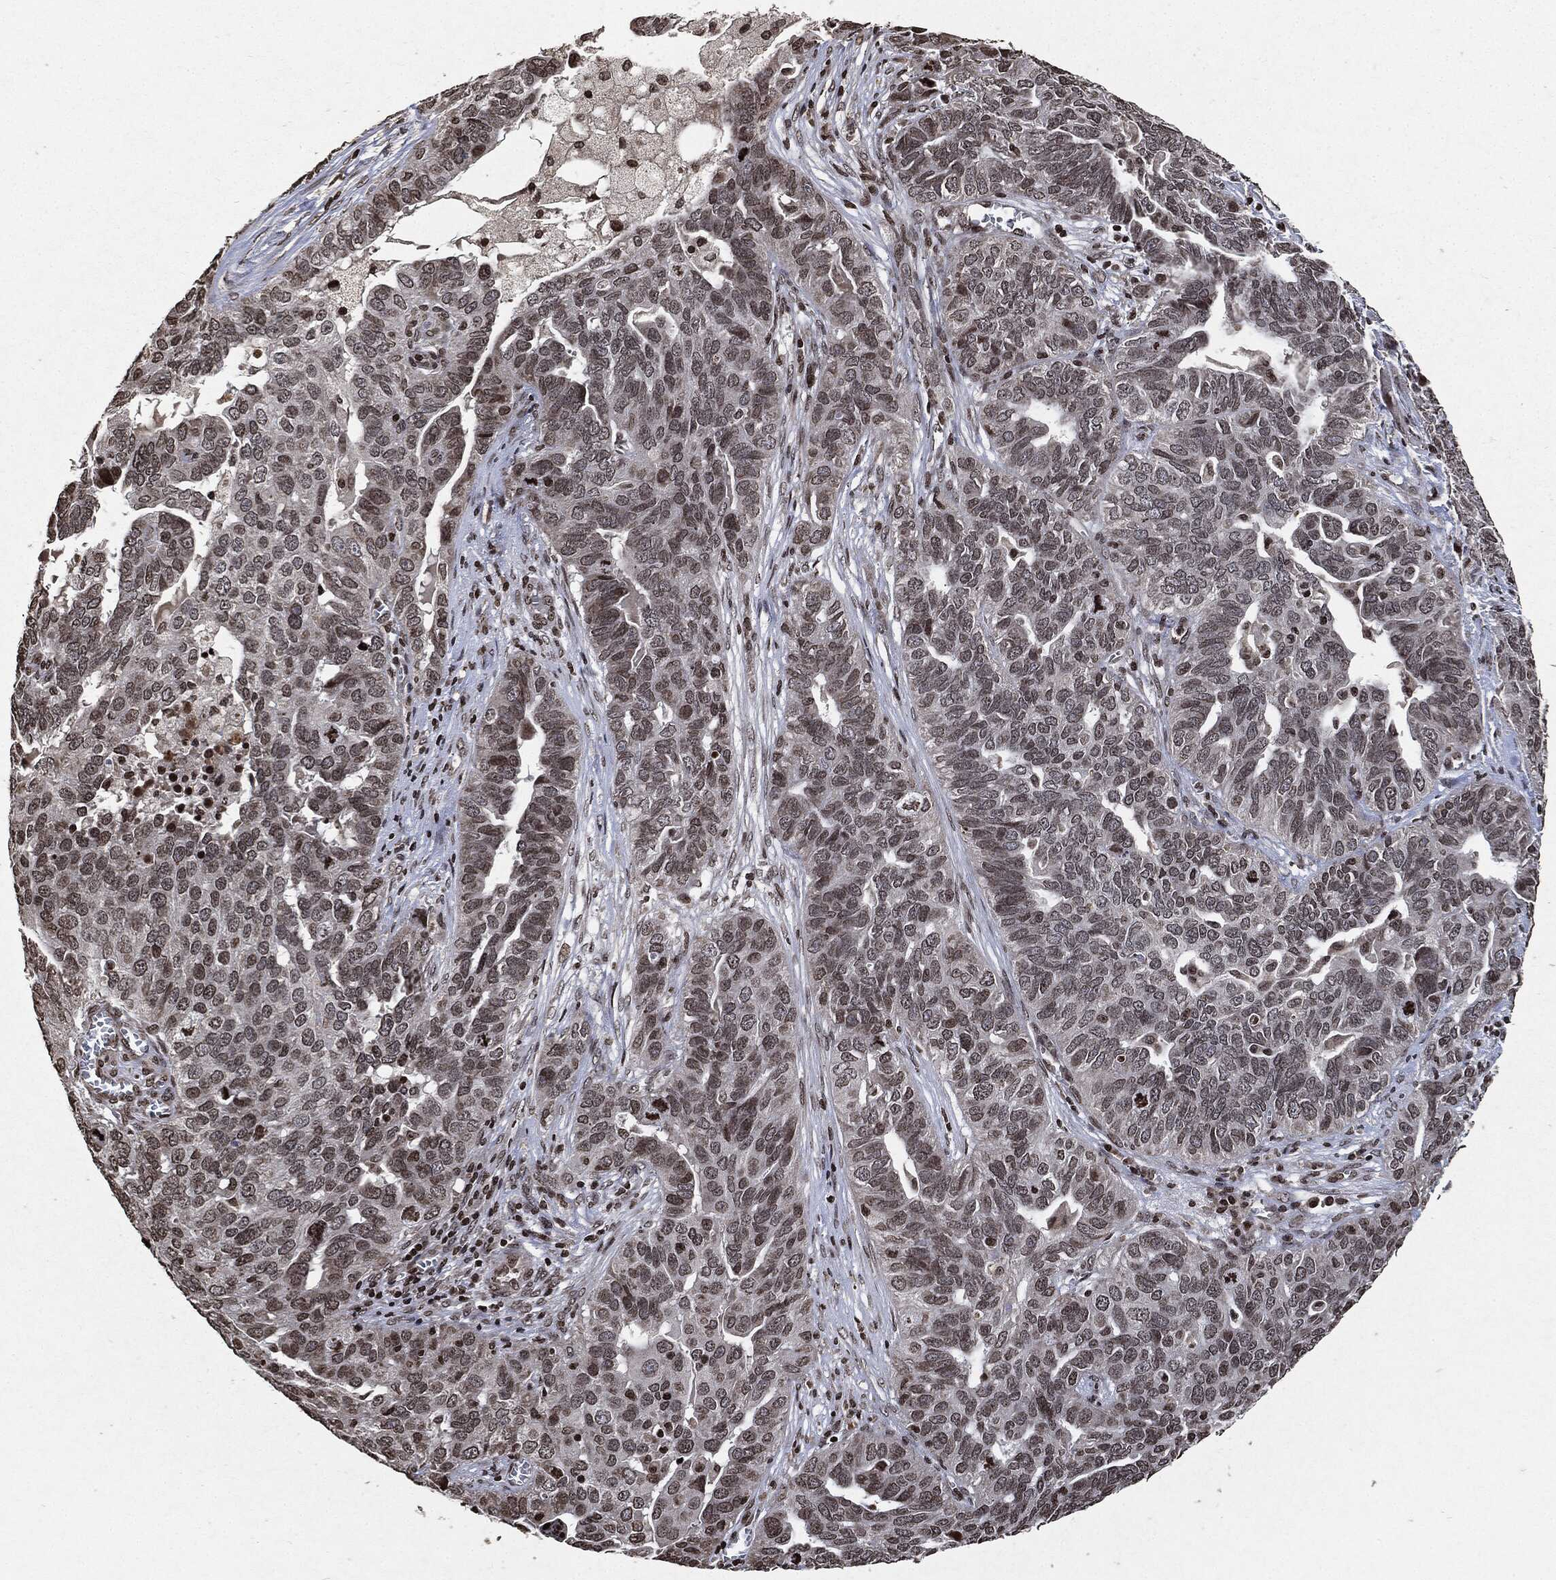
{"staining": {"intensity": "weak", "quantity": "25%-75%", "location": "nuclear"}, "tissue": "ovarian cancer", "cell_type": "Tumor cells", "image_type": "cancer", "snomed": [{"axis": "morphology", "description": "Carcinoma, endometroid"}, {"axis": "topography", "description": "Soft tissue"}, {"axis": "topography", "description": "Ovary"}], "caption": "Immunohistochemistry (IHC) (DAB) staining of ovarian cancer (endometroid carcinoma) exhibits weak nuclear protein expression in about 25%-75% of tumor cells.", "gene": "JUN", "patient": {"sex": "female", "age": 52}}